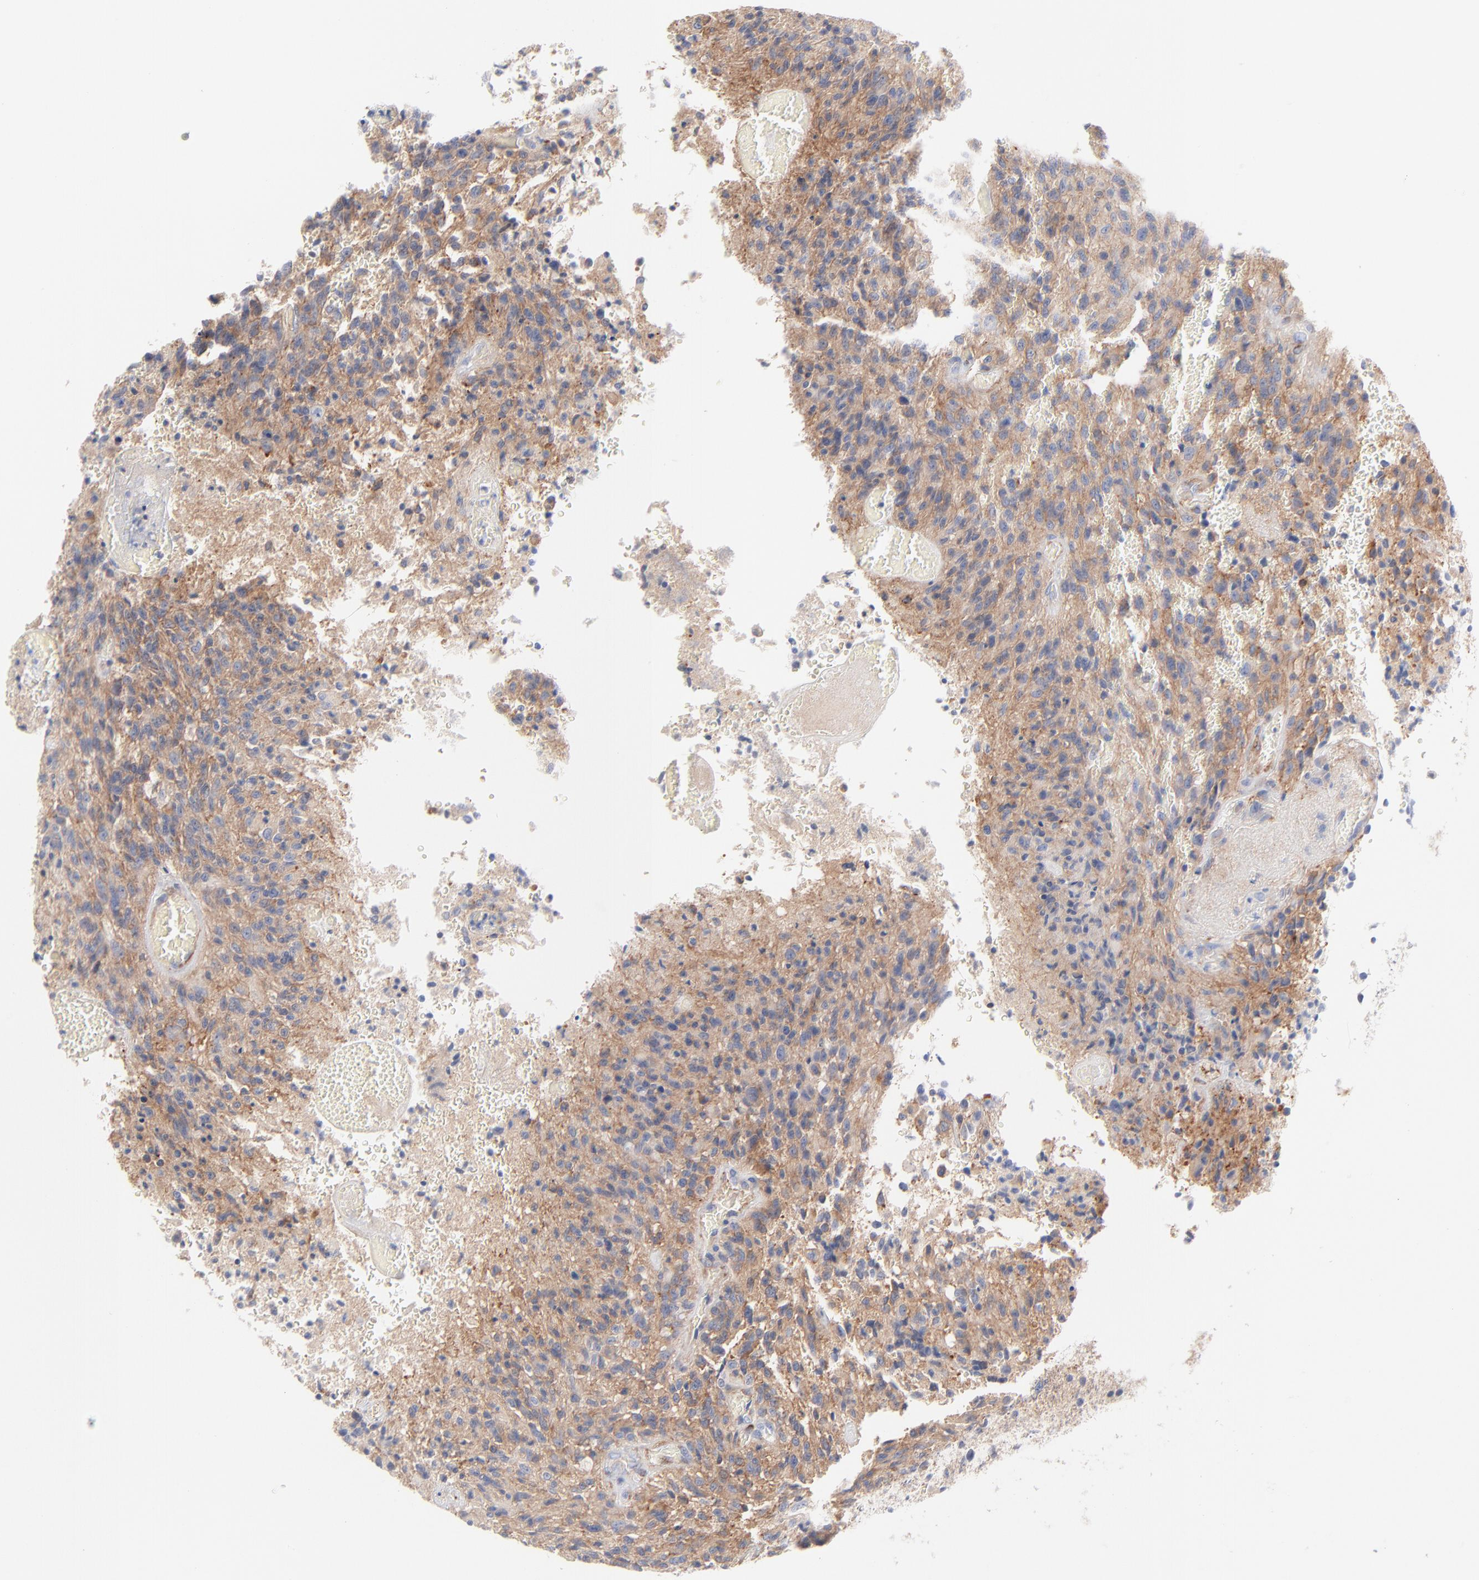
{"staining": {"intensity": "moderate", "quantity": ">75%", "location": "cytoplasmic/membranous"}, "tissue": "glioma", "cell_type": "Tumor cells", "image_type": "cancer", "snomed": [{"axis": "morphology", "description": "Normal tissue, NOS"}, {"axis": "morphology", "description": "Glioma, malignant, High grade"}, {"axis": "topography", "description": "Cerebral cortex"}], "caption": "Moderate cytoplasmic/membranous staining for a protein is present in approximately >75% of tumor cells of malignant glioma (high-grade) using immunohistochemistry.", "gene": "SEPTIN6", "patient": {"sex": "male", "age": 56}}